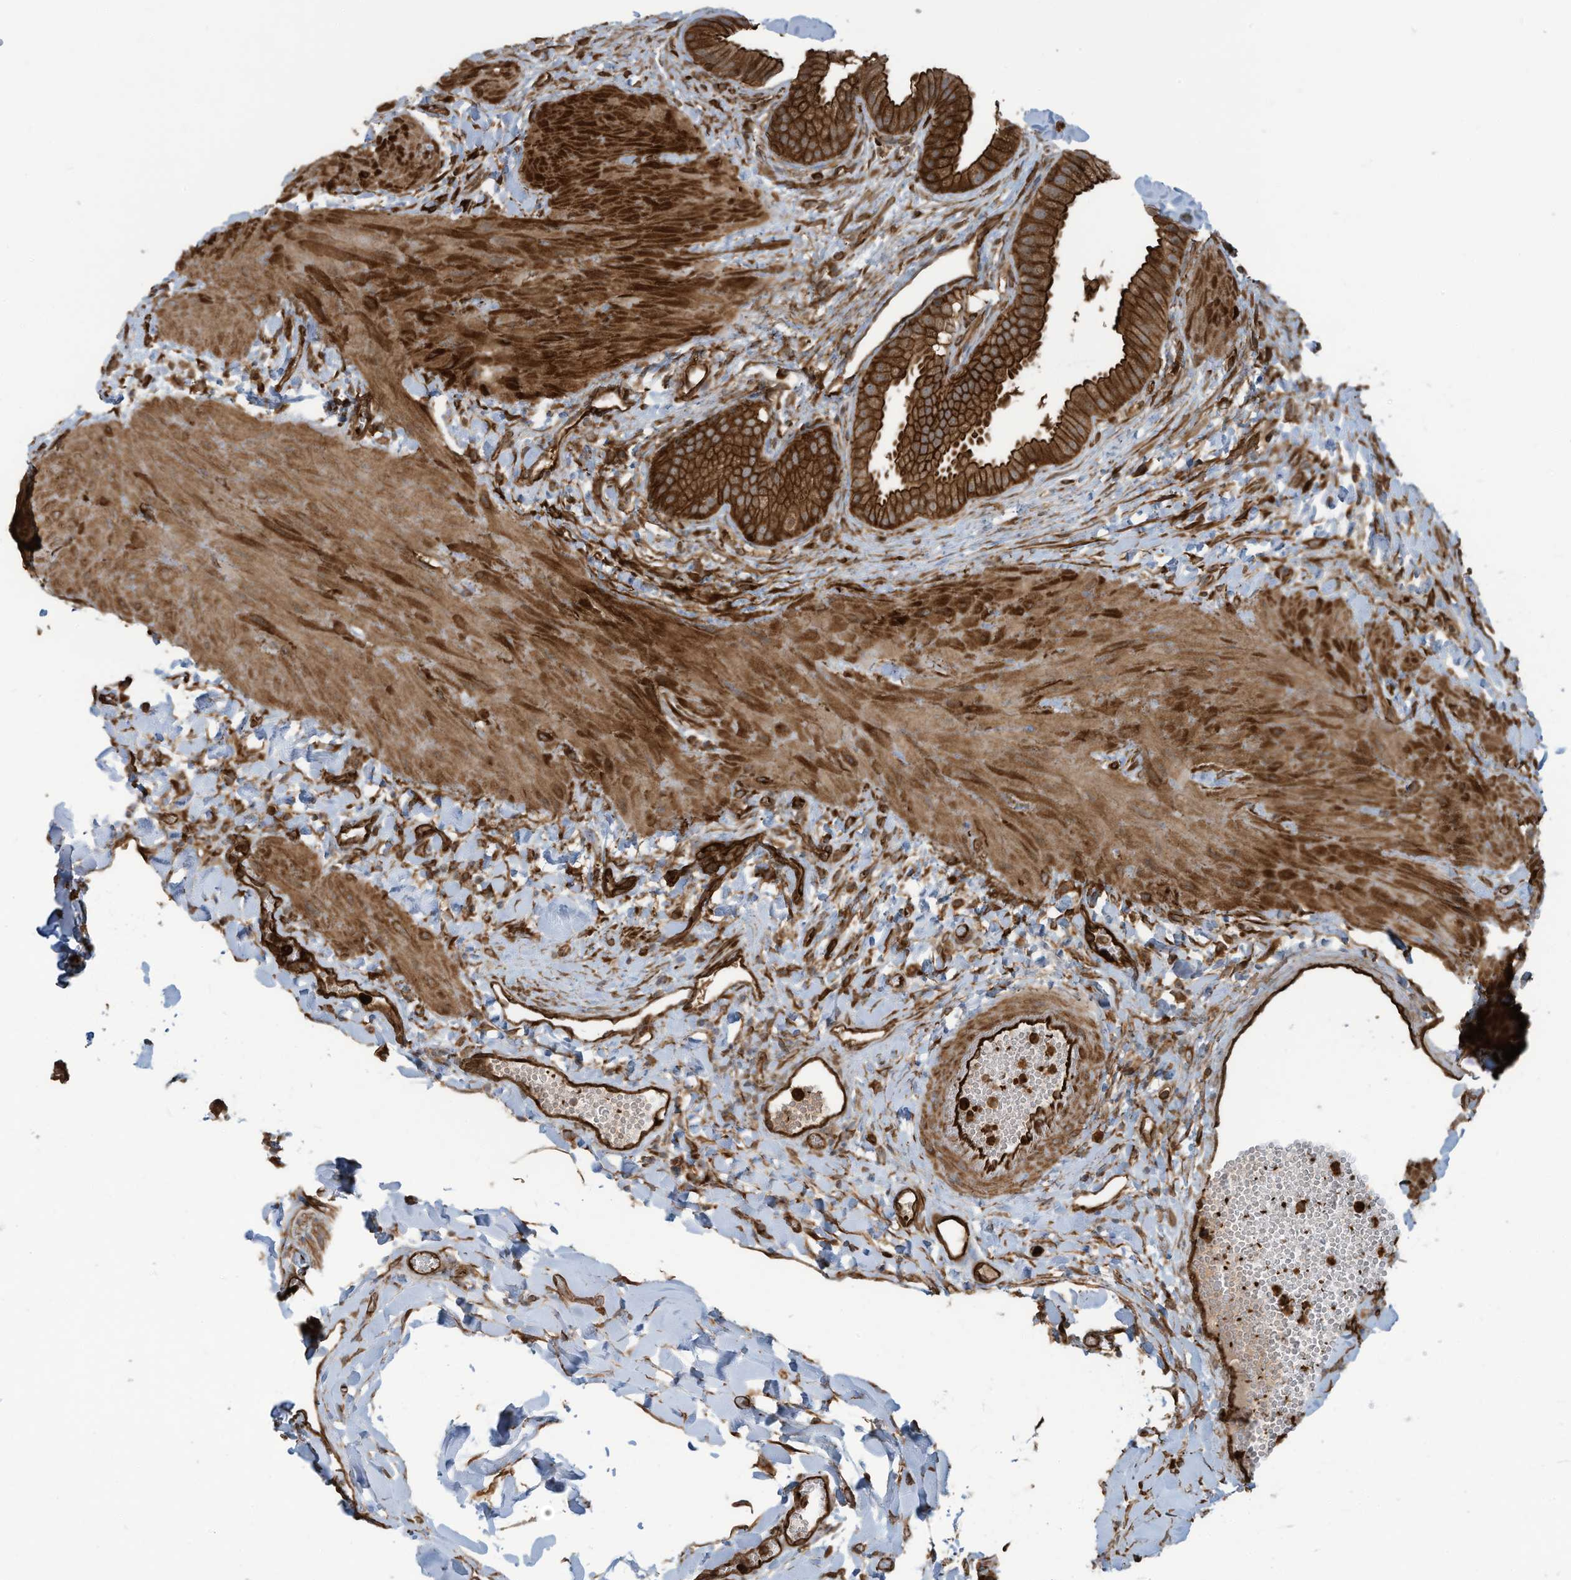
{"staining": {"intensity": "strong", "quantity": ">75%", "location": "cytoplasmic/membranous"}, "tissue": "gallbladder", "cell_type": "Glandular cells", "image_type": "normal", "snomed": [{"axis": "morphology", "description": "Normal tissue, NOS"}, {"axis": "topography", "description": "Gallbladder"}], "caption": "Immunohistochemistry (IHC) staining of benign gallbladder, which demonstrates high levels of strong cytoplasmic/membranous expression in approximately >75% of glandular cells indicating strong cytoplasmic/membranous protein positivity. The staining was performed using DAB (brown) for protein detection and nuclei were counterstained in hematoxylin (blue).", "gene": "SLC9A2", "patient": {"sex": "male", "age": 55}}